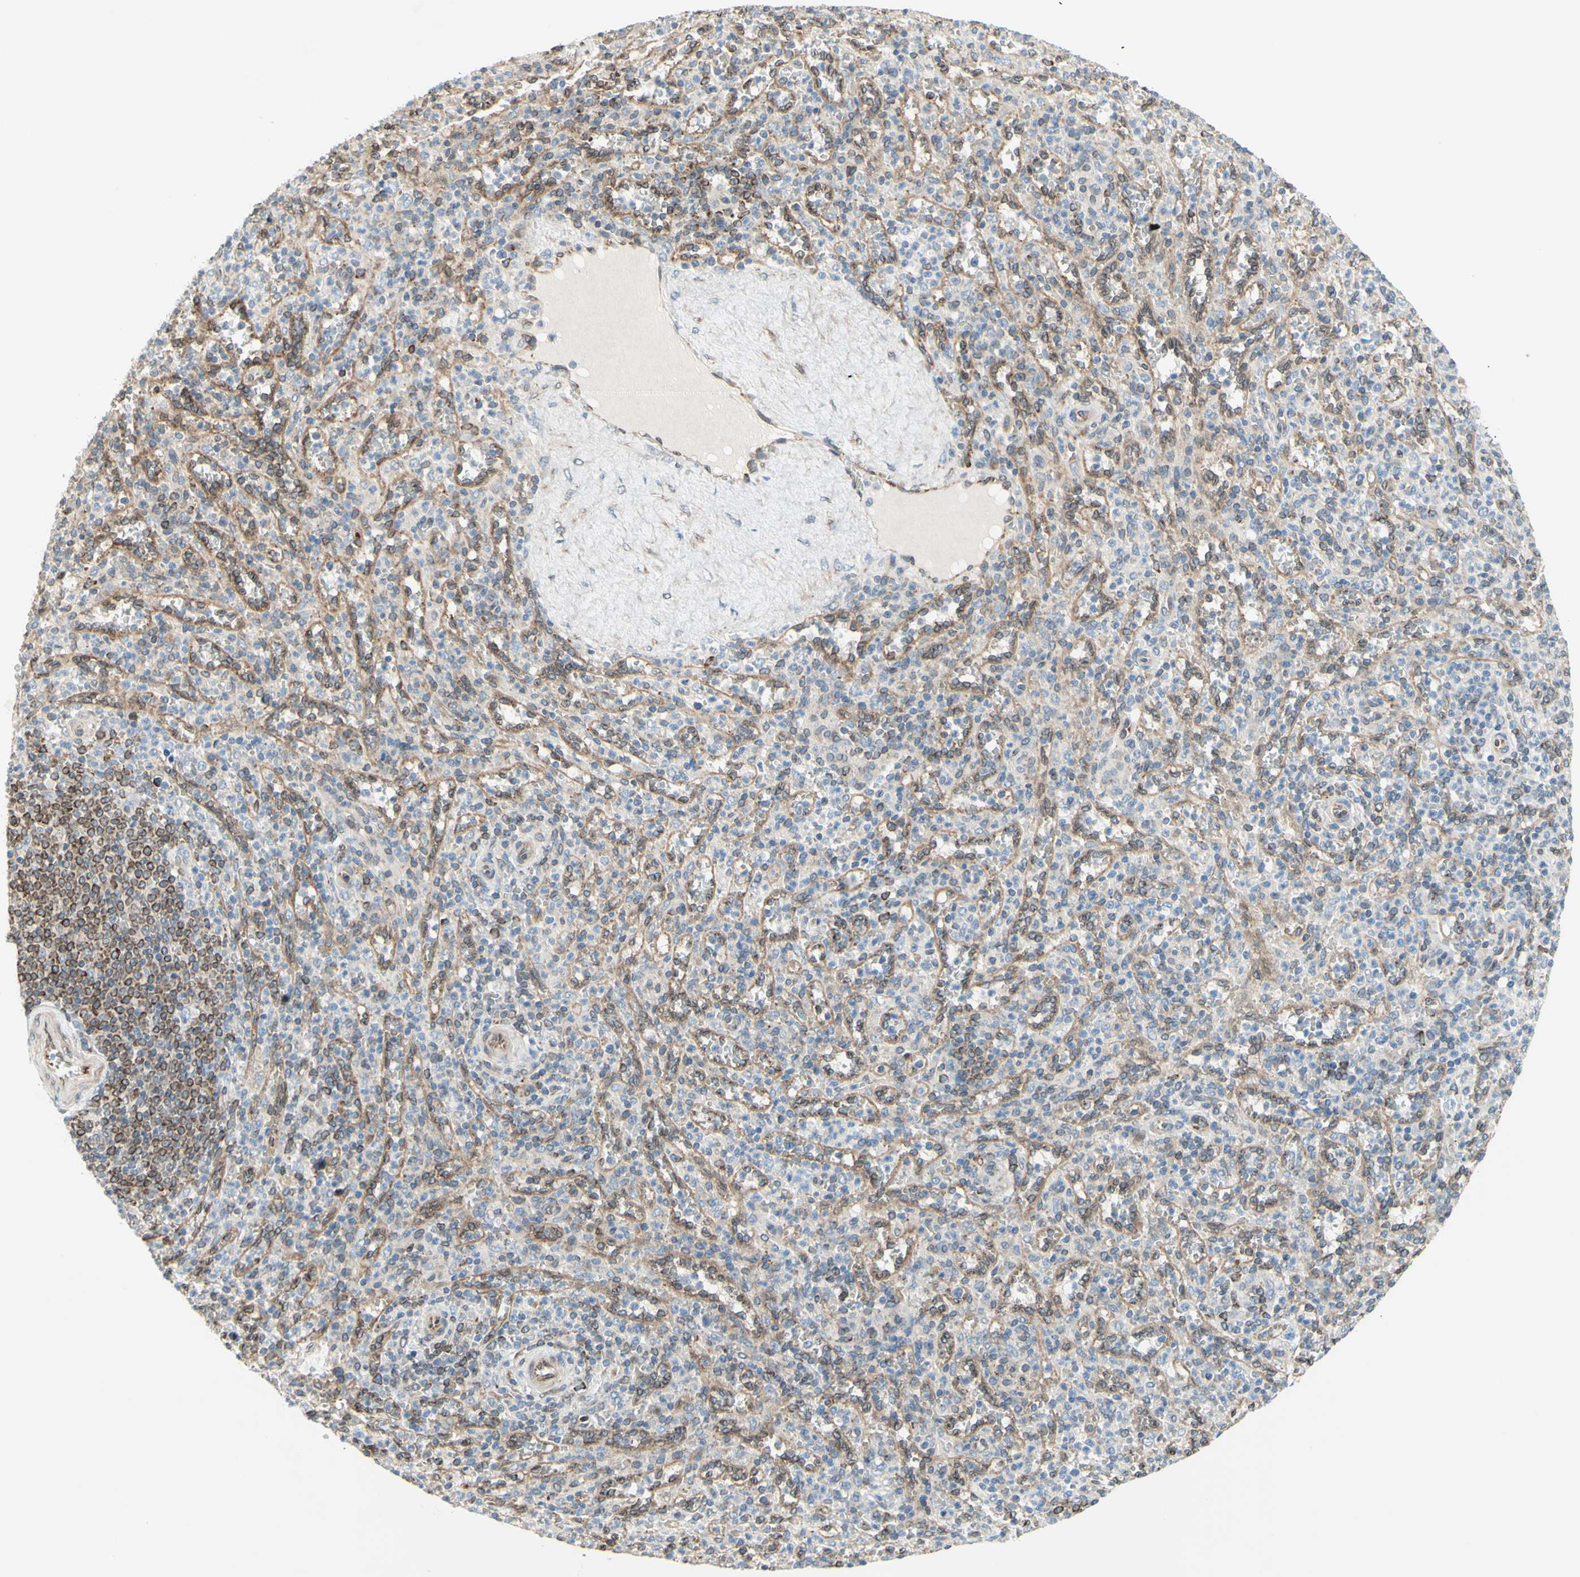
{"staining": {"intensity": "negative", "quantity": "none", "location": "none"}, "tissue": "spleen", "cell_type": "Cells in red pulp", "image_type": "normal", "snomed": [{"axis": "morphology", "description": "Normal tissue, NOS"}, {"axis": "topography", "description": "Spleen"}], "caption": "DAB (3,3'-diaminobenzidine) immunohistochemical staining of benign human spleen shows no significant expression in cells in red pulp. (DAB immunohistochemistry (IHC), high magnification).", "gene": "TRAF2", "patient": {"sex": "male", "age": 36}}